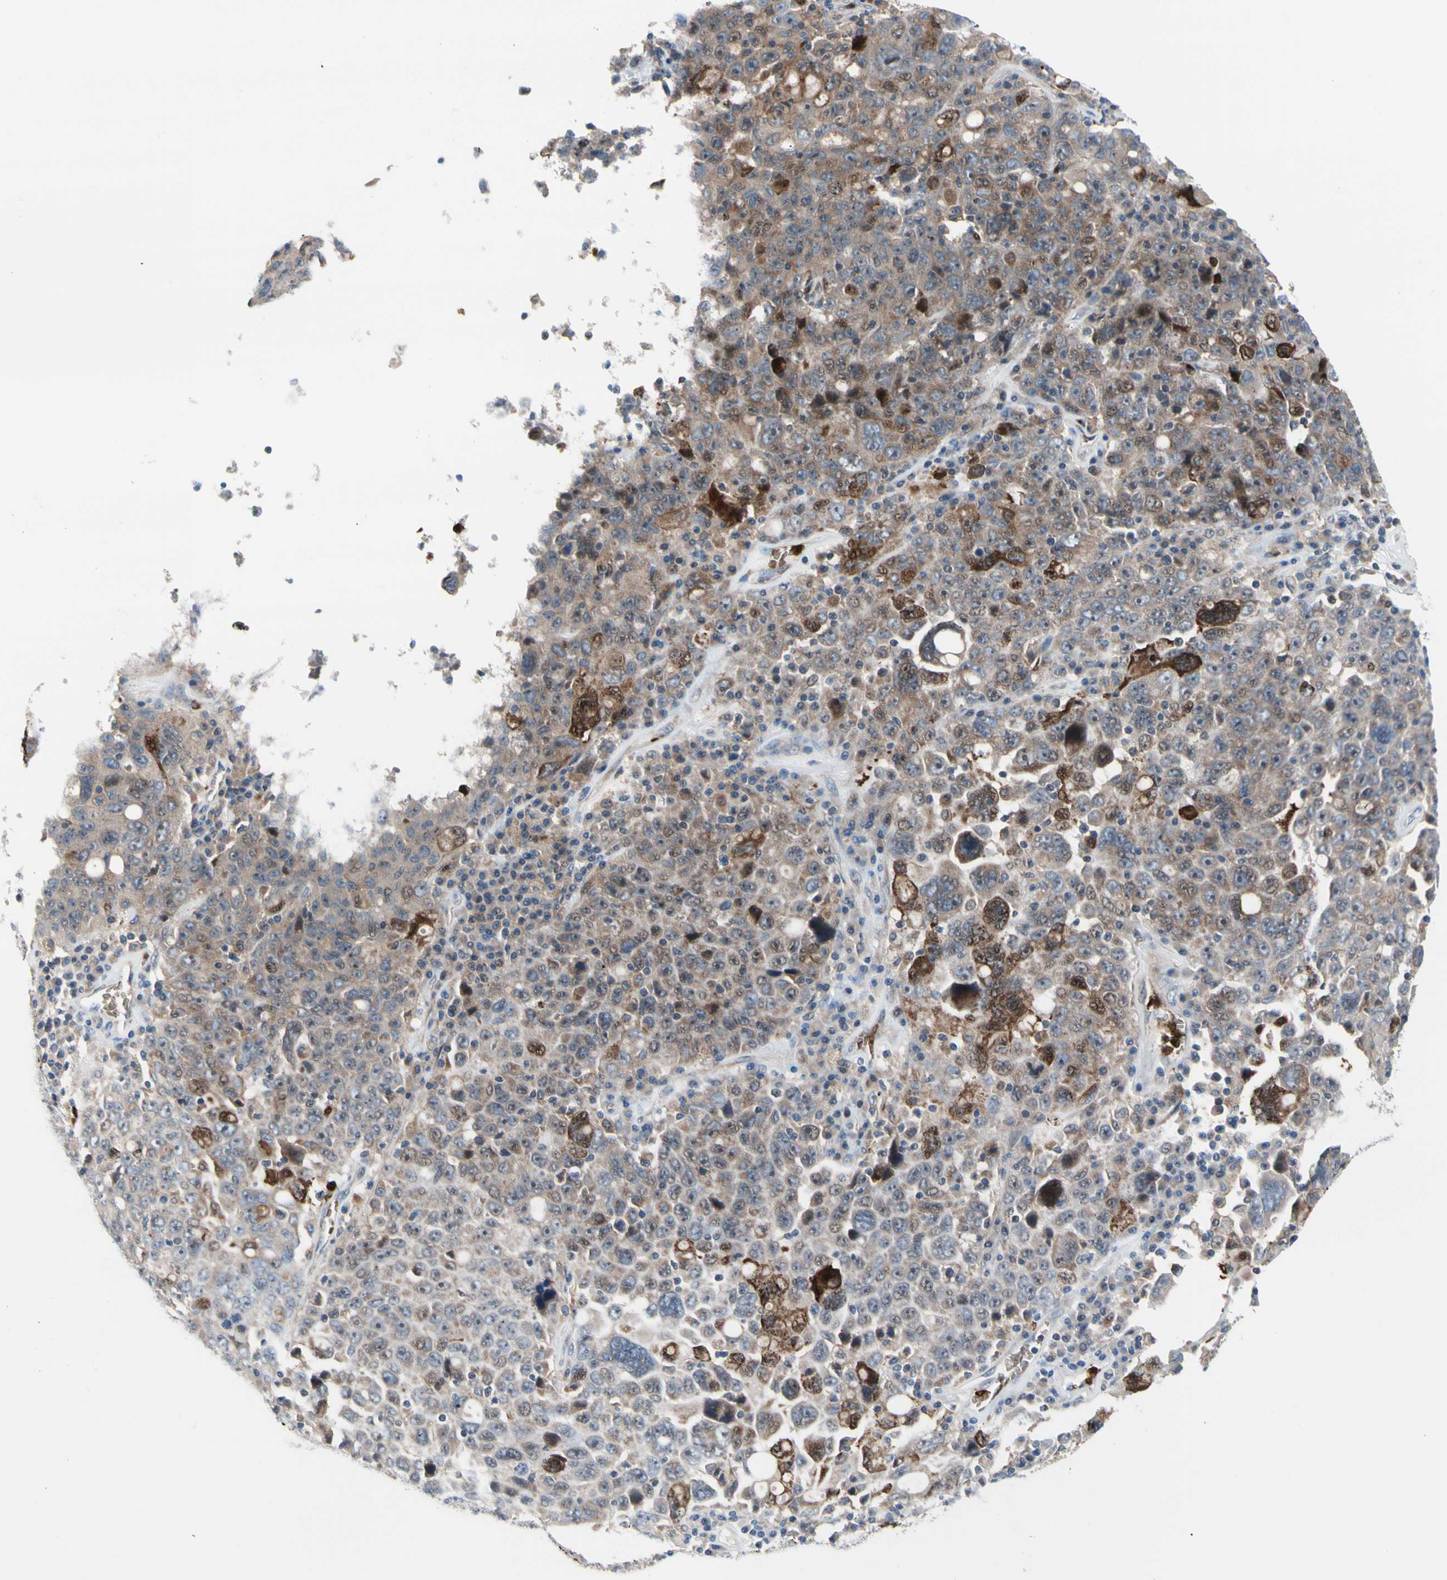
{"staining": {"intensity": "moderate", "quantity": "25%-75%", "location": "cytoplasmic/membranous"}, "tissue": "ovarian cancer", "cell_type": "Tumor cells", "image_type": "cancer", "snomed": [{"axis": "morphology", "description": "Carcinoma, endometroid"}, {"axis": "topography", "description": "Ovary"}], "caption": "DAB (3,3'-diaminobenzidine) immunohistochemical staining of human ovarian cancer exhibits moderate cytoplasmic/membranous protein expression in about 25%-75% of tumor cells.", "gene": "USP9X", "patient": {"sex": "female", "age": 62}}